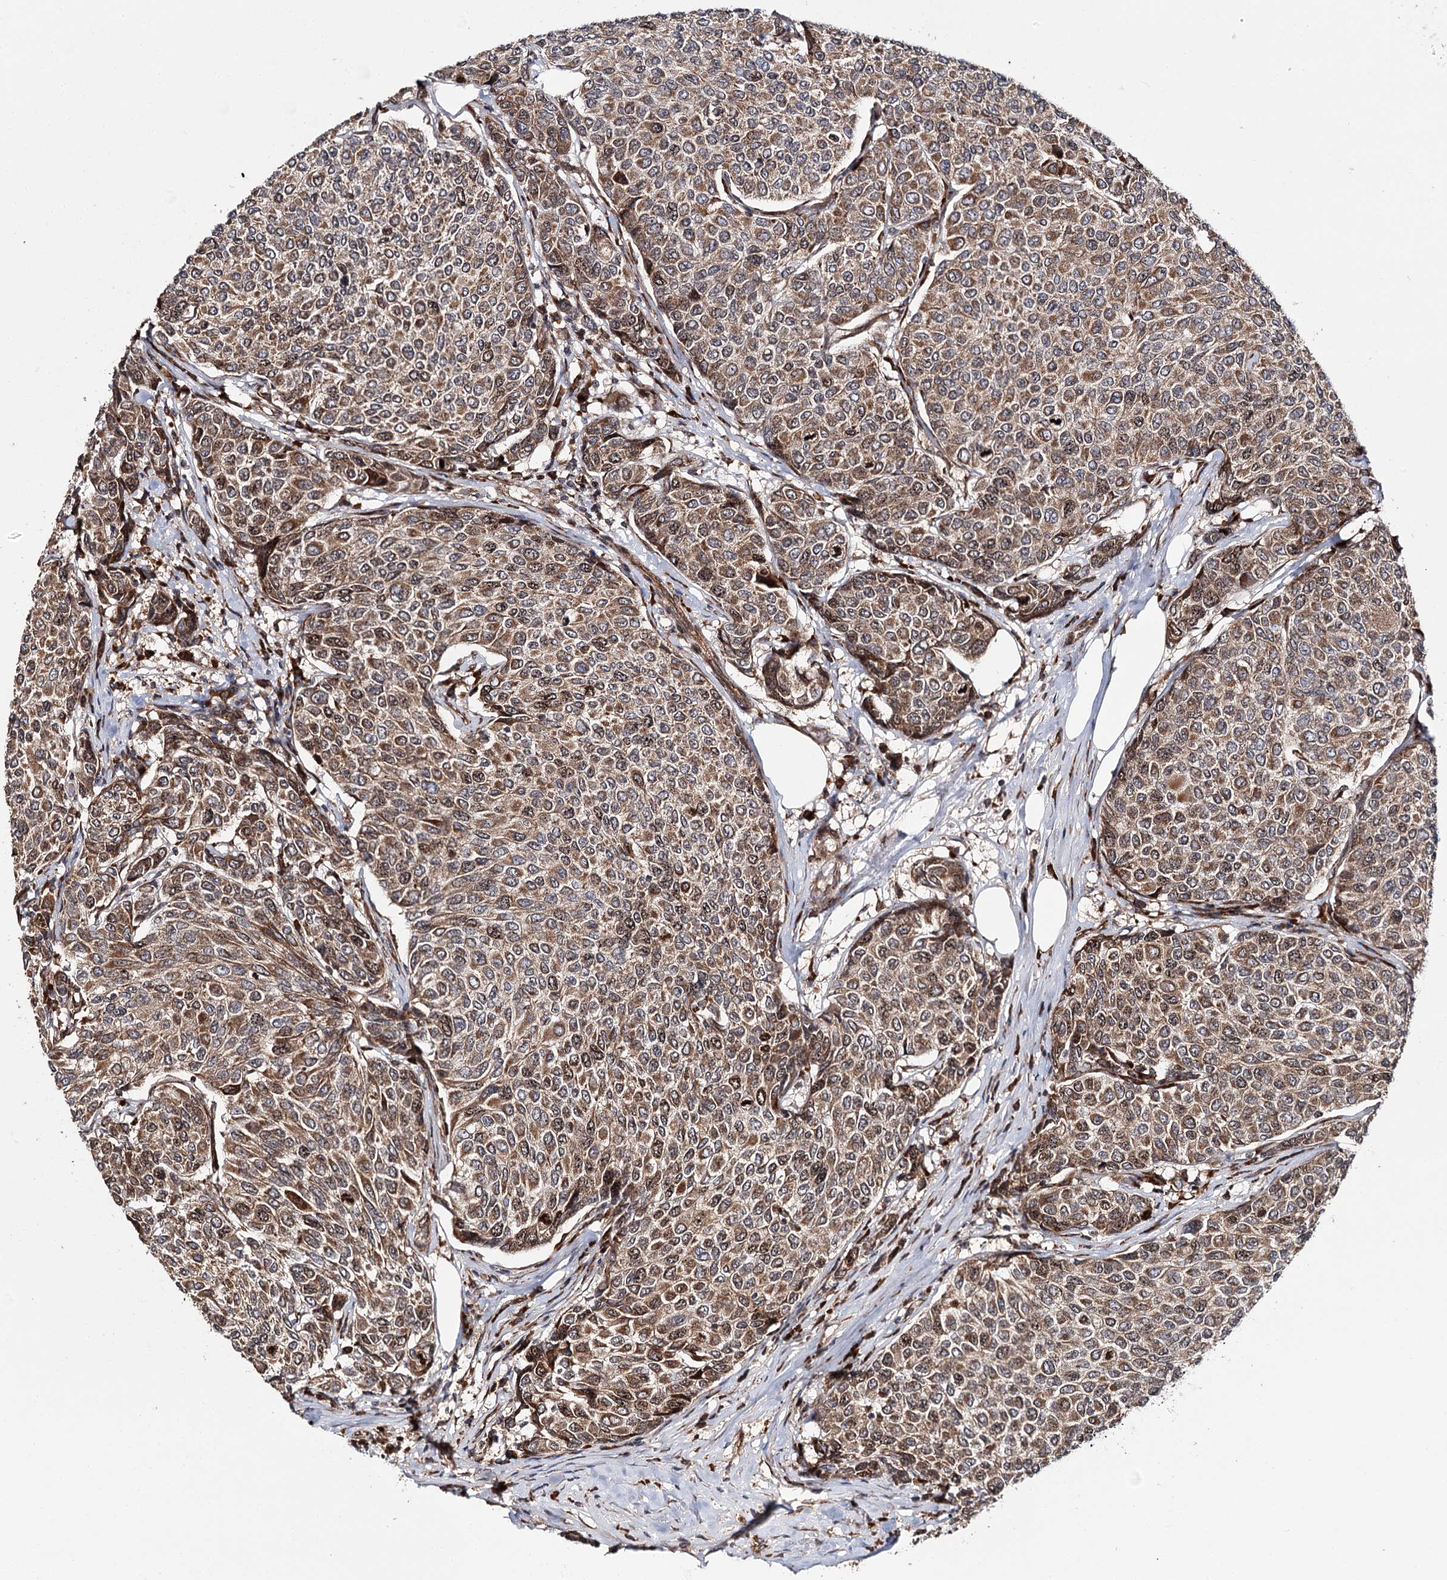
{"staining": {"intensity": "moderate", "quantity": ">75%", "location": "cytoplasmic/membranous"}, "tissue": "breast cancer", "cell_type": "Tumor cells", "image_type": "cancer", "snomed": [{"axis": "morphology", "description": "Duct carcinoma"}, {"axis": "topography", "description": "Breast"}], "caption": "Moderate cytoplasmic/membranous protein expression is present in about >75% of tumor cells in breast infiltrating ductal carcinoma.", "gene": "MKNK1", "patient": {"sex": "female", "age": 55}}